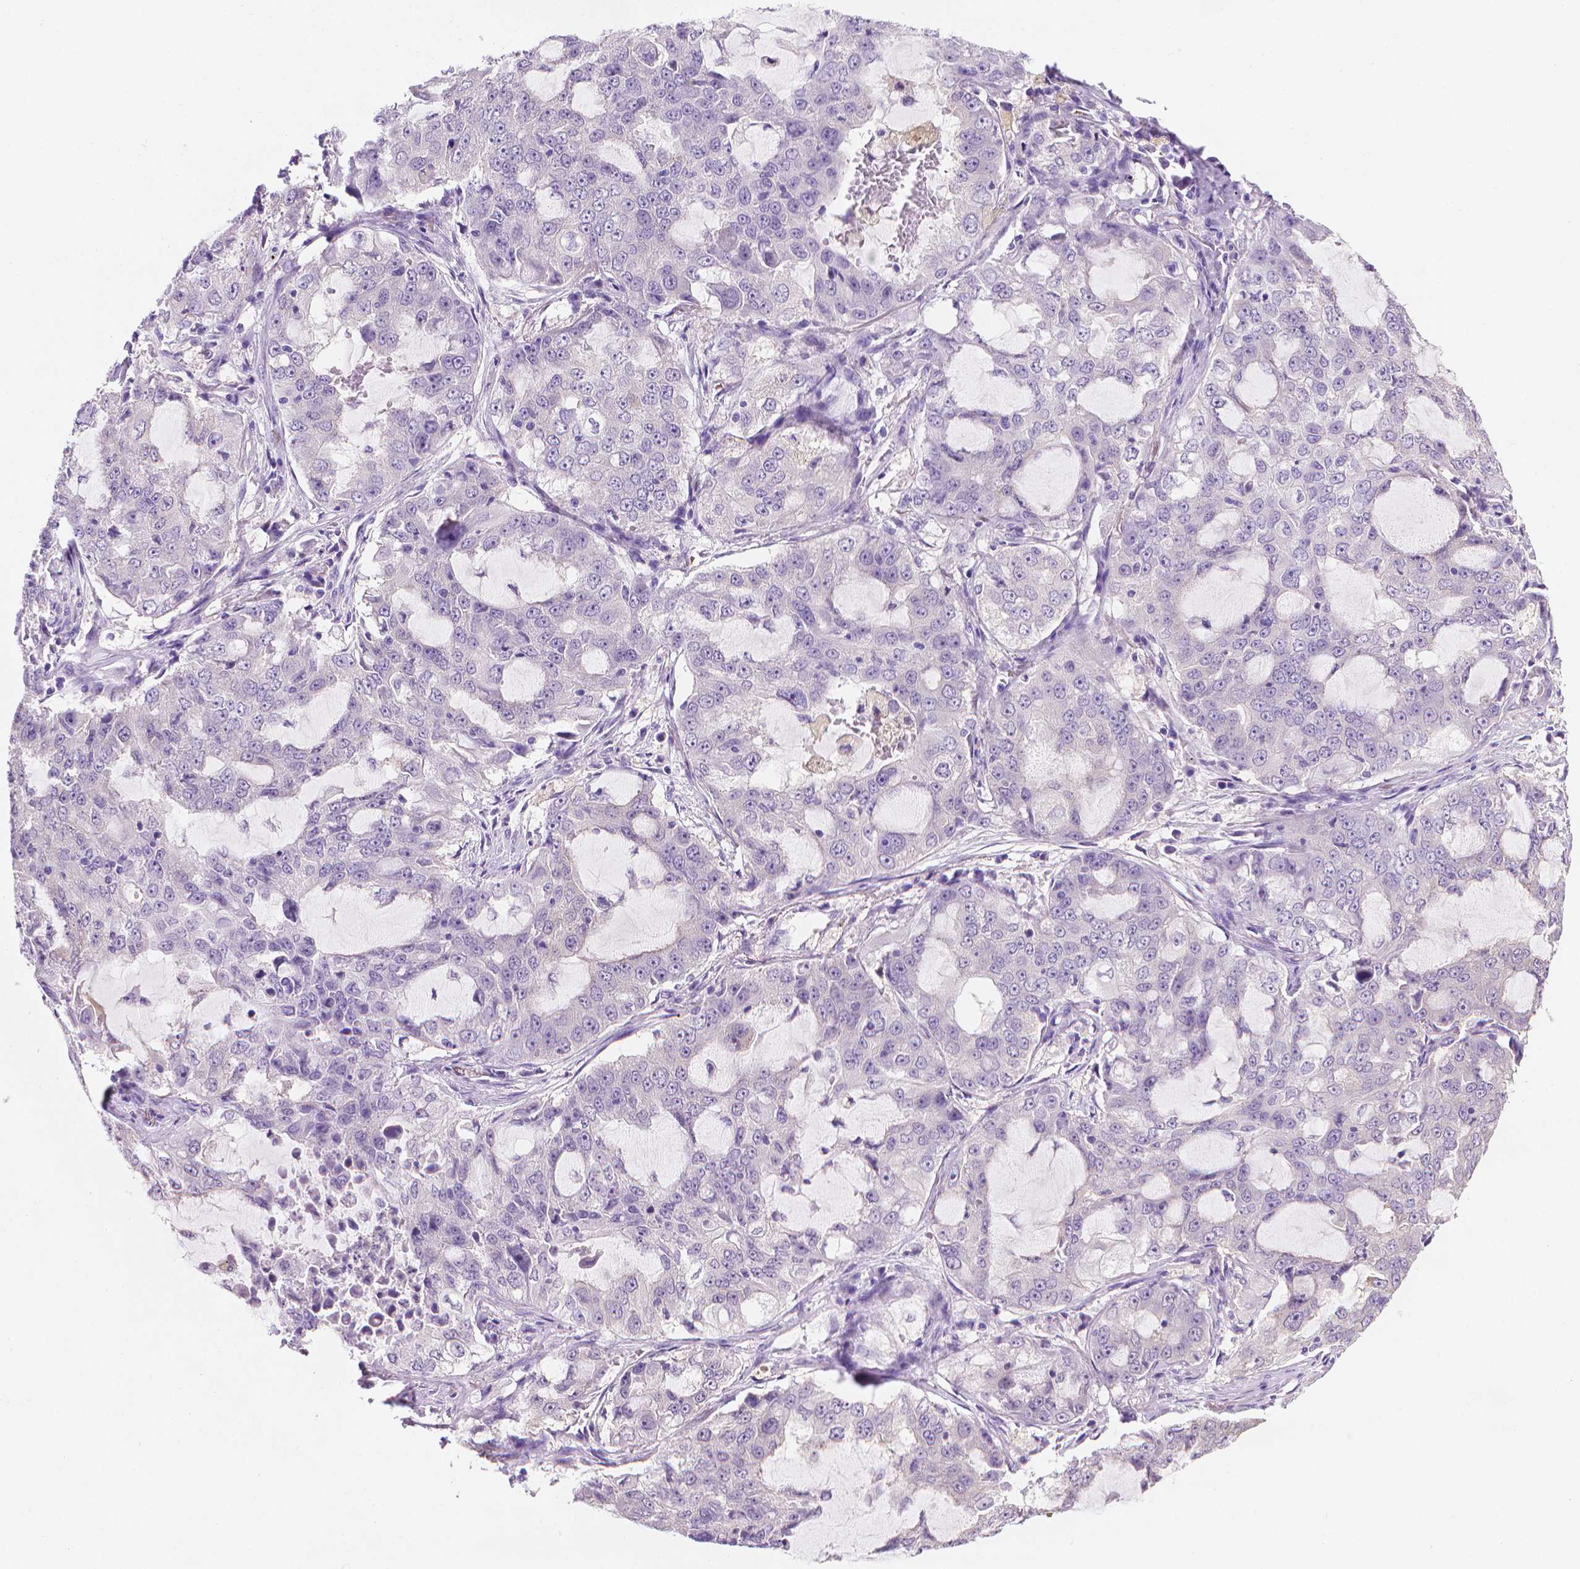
{"staining": {"intensity": "negative", "quantity": "none", "location": "none"}, "tissue": "lung cancer", "cell_type": "Tumor cells", "image_type": "cancer", "snomed": [{"axis": "morphology", "description": "Adenocarcinoma, NOS"}, {"axis": "topography", "description": "Lung"}], "caption": "This is a photomicrograph of IHC staining of lung cancer (adenocarcinoma), which shows no staining in tumor cells. (DAB (3,3'-diaminobenzidine) immunohistochemistry visualized using brightfield microscopy, high magnification).", "gene": "FASN", "patient": {"sex": "female", "age": 61}}